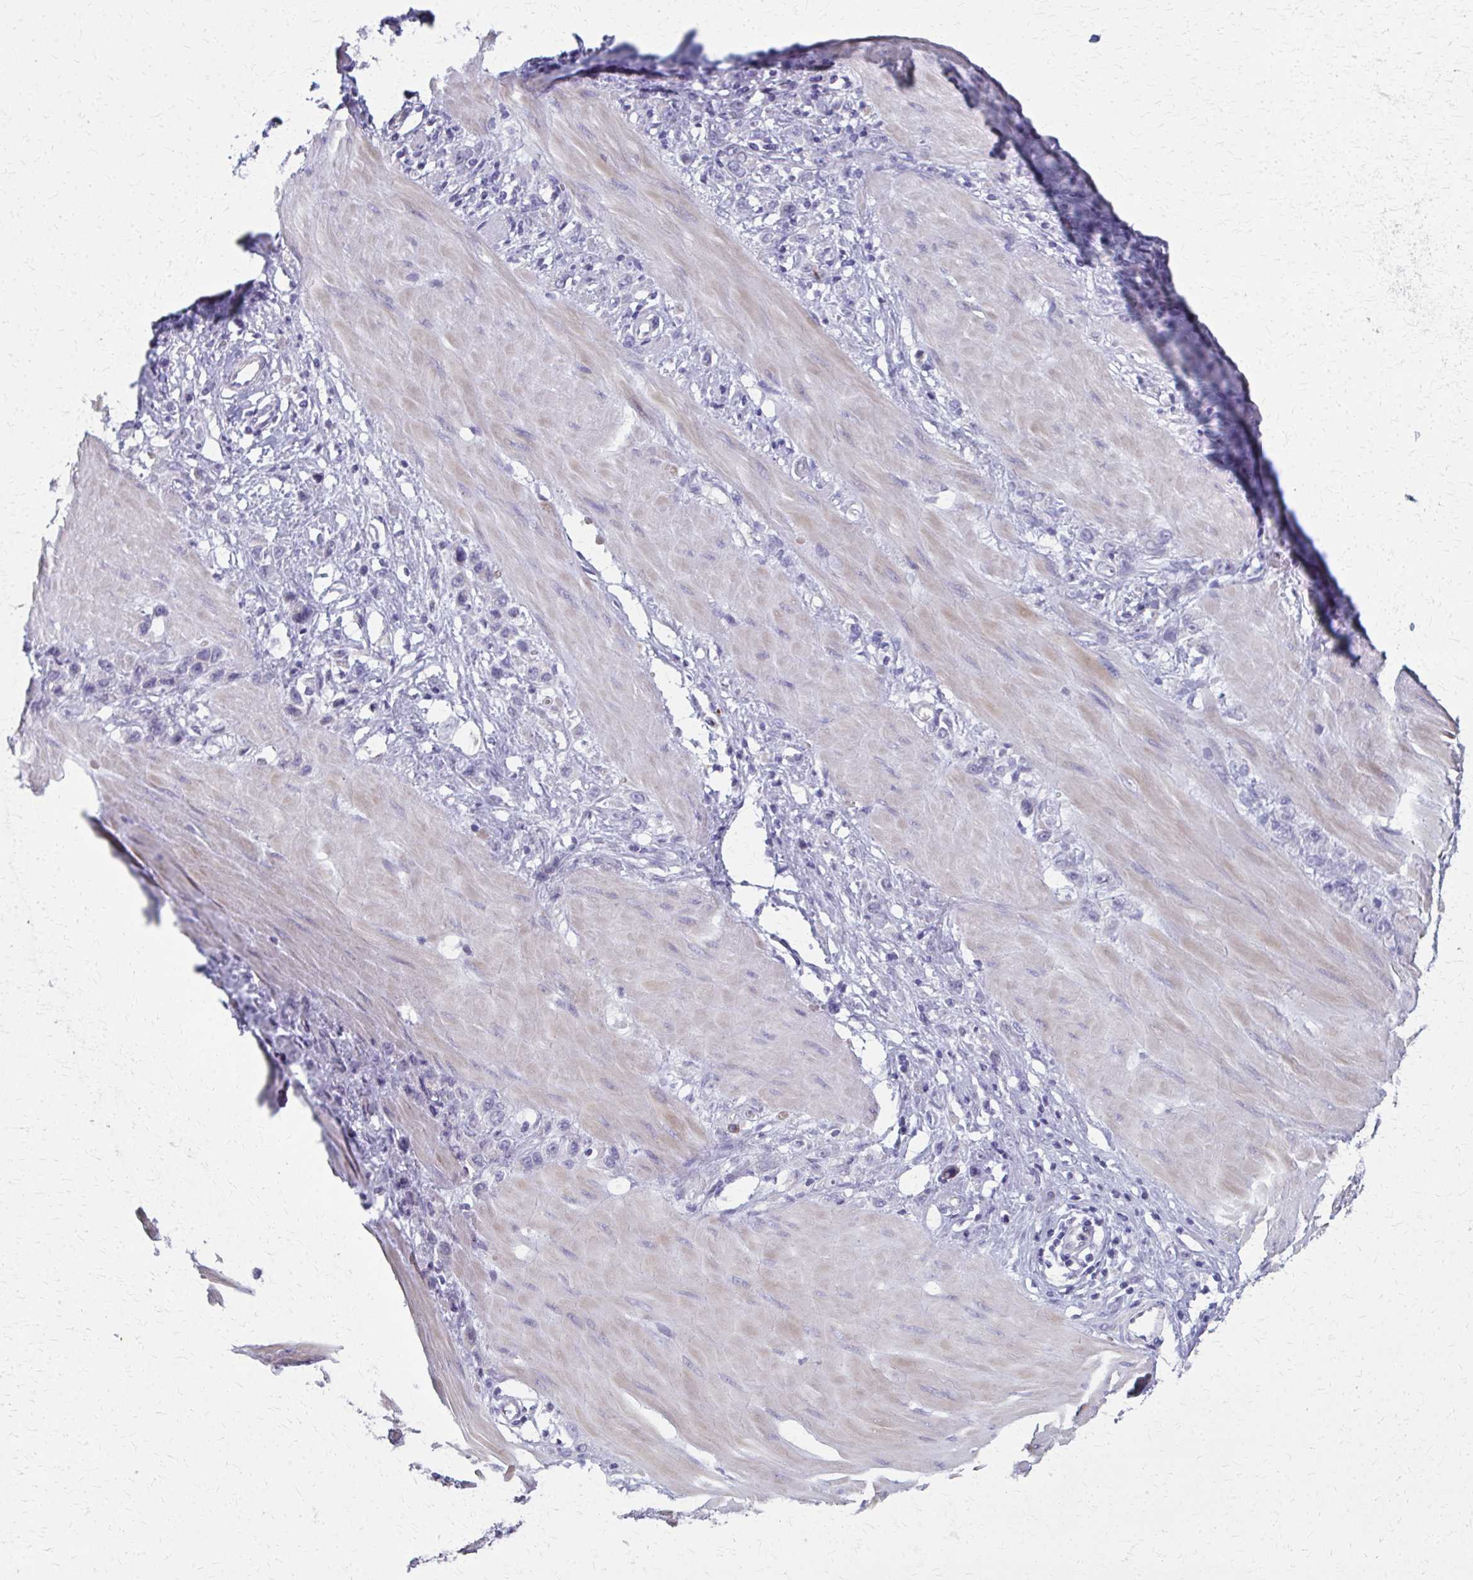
{"staining": {"intensity": "negative", "quantity": "none", "location": "none"}, "tissue": "stomach cancer", "cell_type": "Tumor cells", "image_type": "cancer", "snomed": [{"axis": "morphology", "description": "Adenocarcinoma, NOS"}, {"axis": "topography", "description": "Stomach"}], "caption": "IHC of stomach cancer (adenocarcinoma) shows no positivity in tumor cells. Nuclei are stained in blue.", "gene": "MS4A2", "patient": {"sex": "male", "age": 47}}